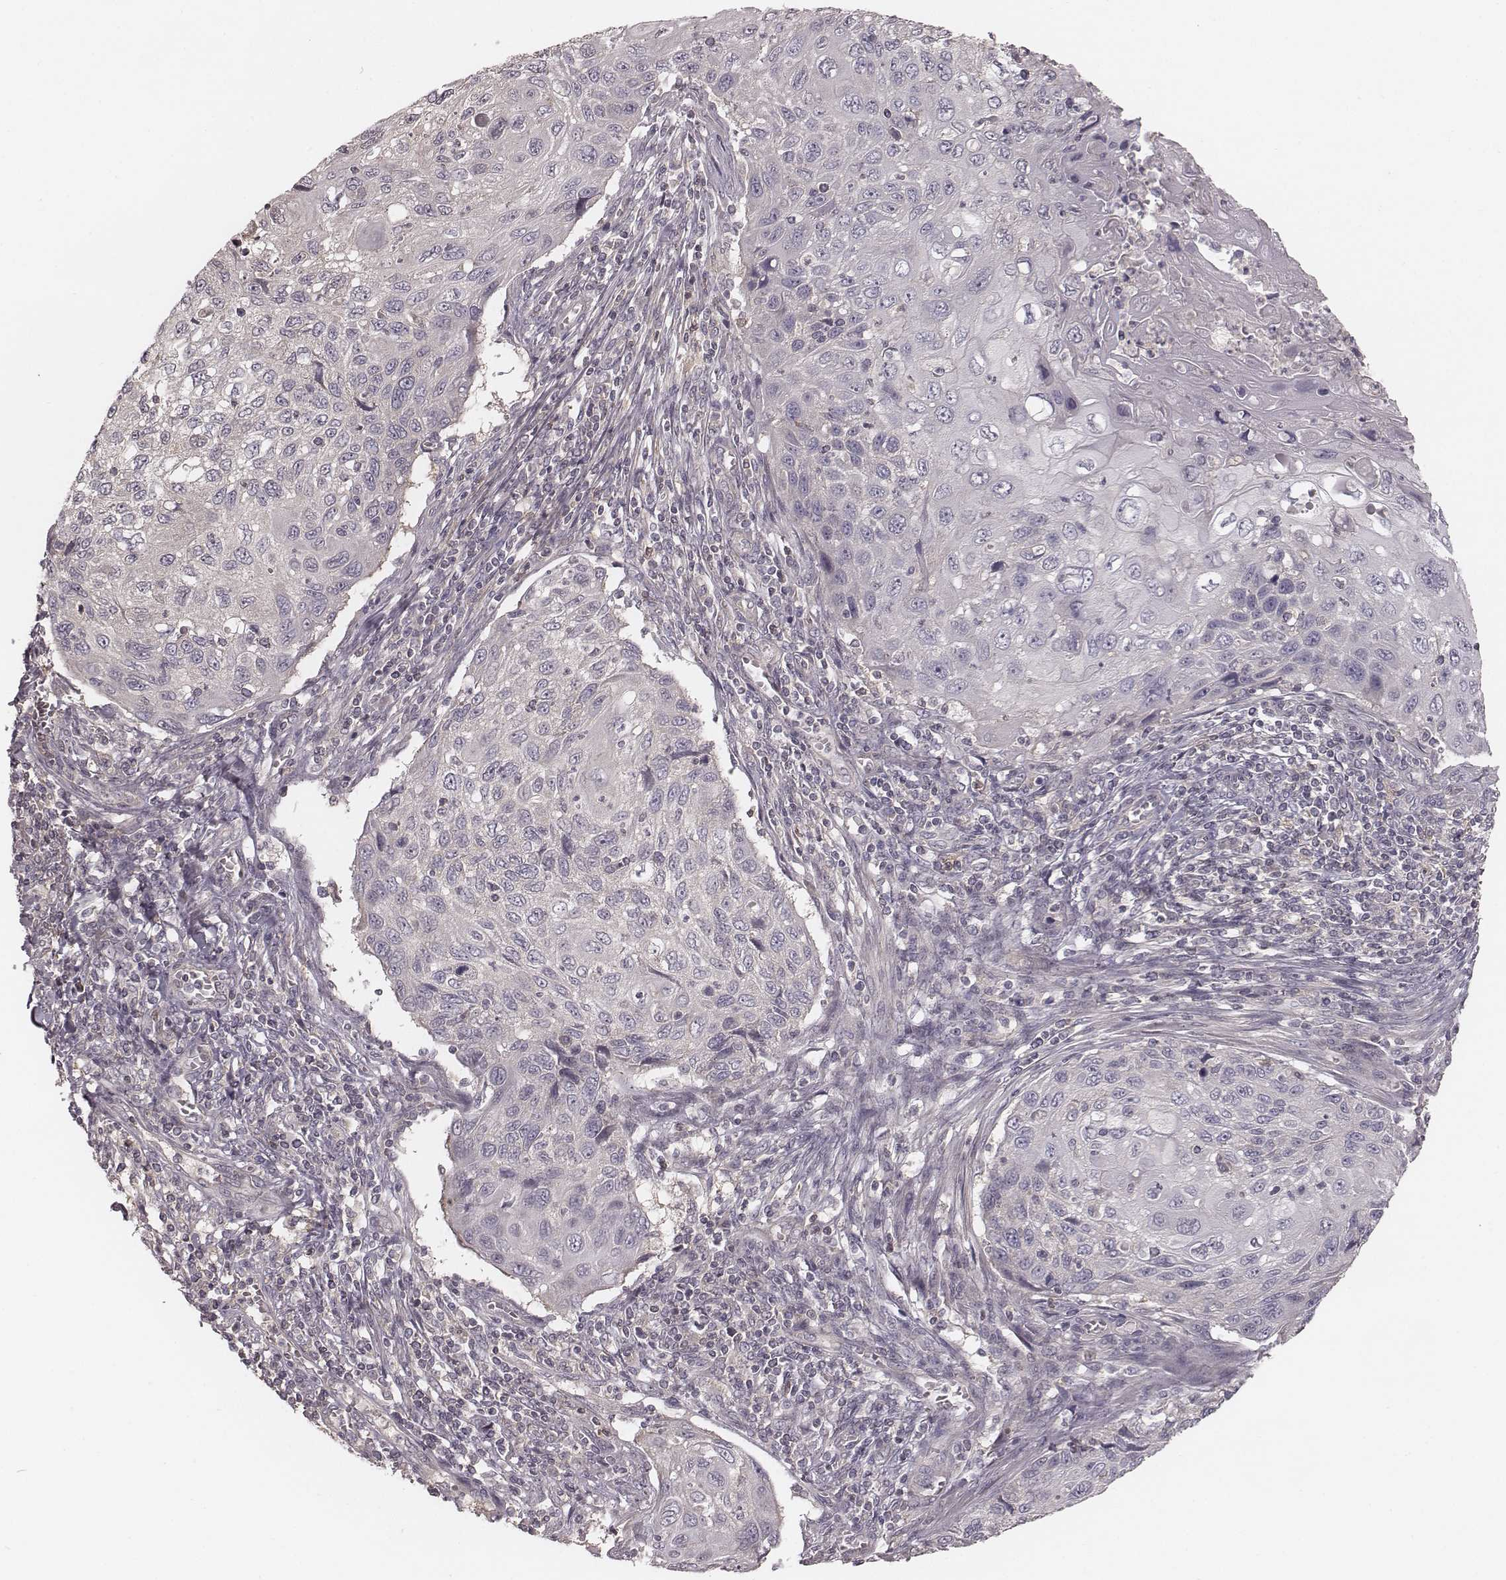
{"staining": {"intensity": "negative", "quantity": "none", "location": "none"}, "tissue": "cervical cancer", "cell_type": "Tumor cells", "image_type": "cancer", "snomed": [{"axis": "morphology", "description": "Squamous cell carcinoma, NOS"}, {"axis": "topography", "description": "Cervix"}], "caption": "Cervical cancer was stained to show a protein in brown. There is no significant positivity in tumor cells. (Immunohistochemistry, brightfield microscopy, high magnification).", "gene": "TDRD5", "patient": {"sex": "female", "age": 70}}